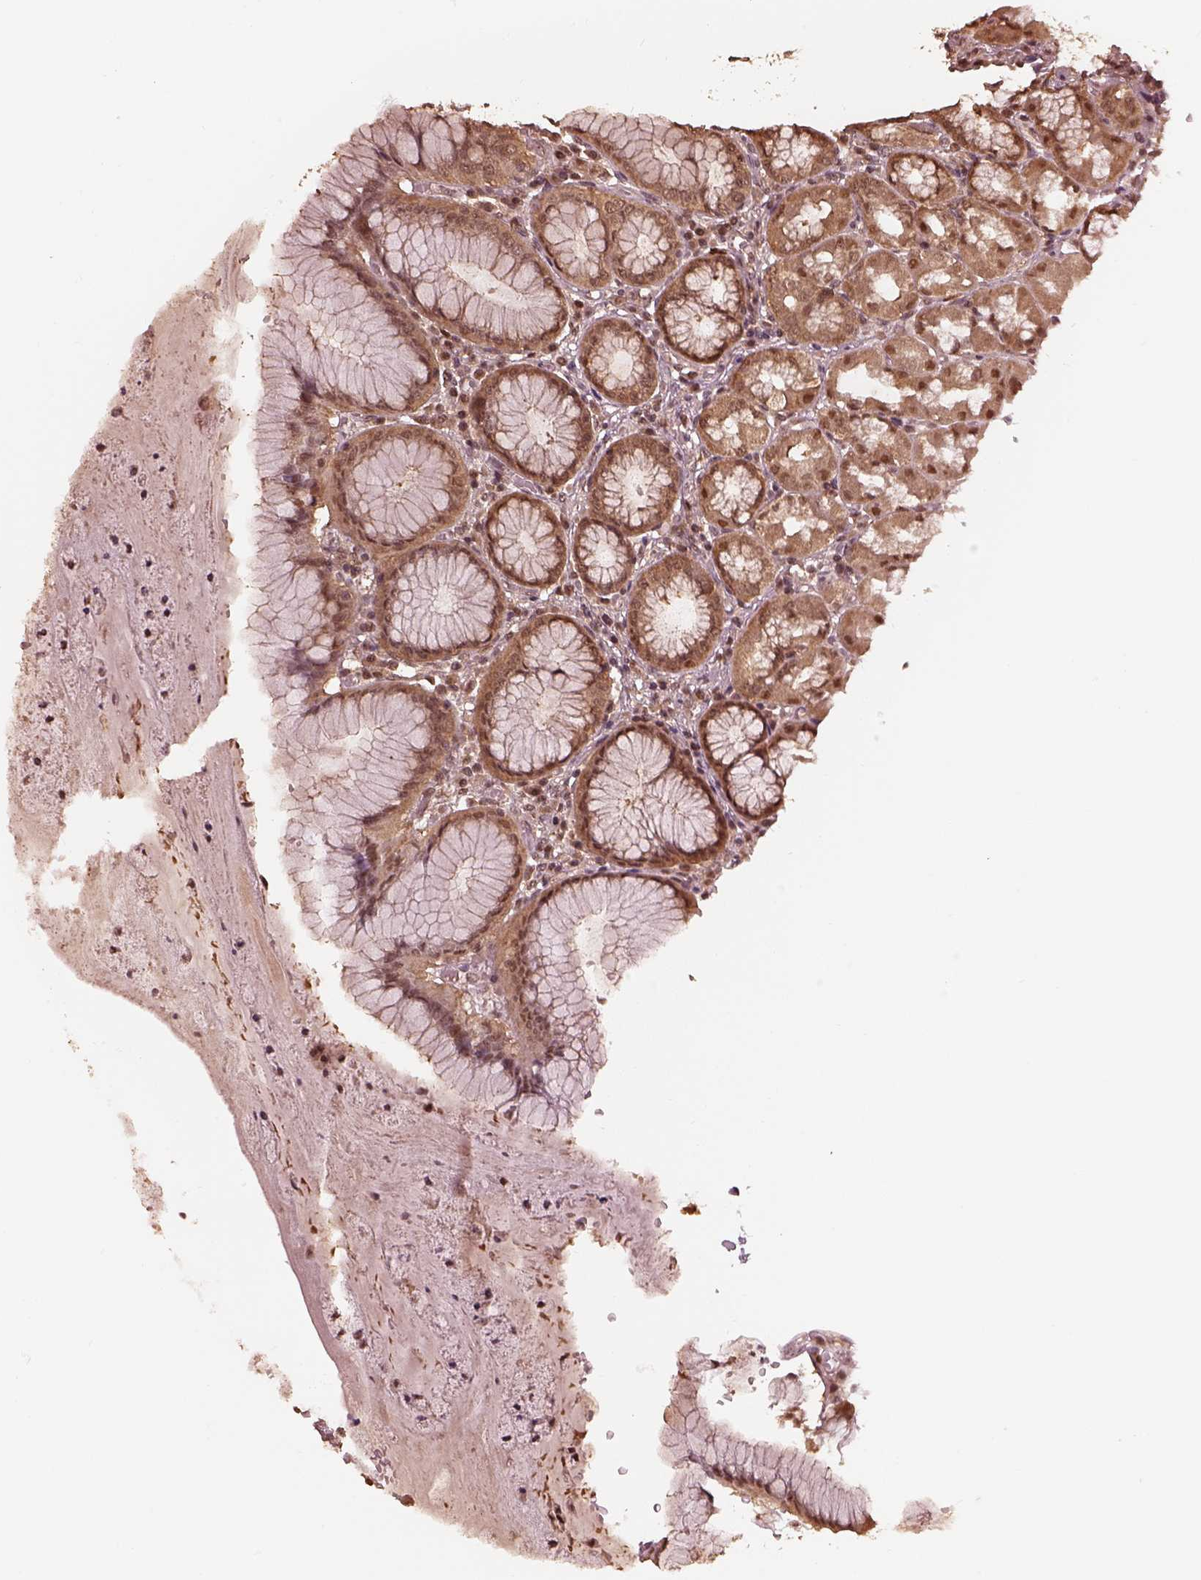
{"staining": {"intensity": "moderate", "quantity": ">75%", "location": "cytoplasmic/membranous,nuclear"}, "tissue": "stomach", "cell_type": "Glandular cells", "image_type": "normal", "snomed": [{"axis": "morphology", "description": "Normal tissue, NOS"}, {"axis": "topography", "description": "Stomach"}], "caption": "Human stomach stained with a brown dye reveals moderate cytoplasmic/membranous,nuclear positive staining in about >75% of glandular cells.", "gene": "PSMC5", "patient": {"sex": "male", "age": 55}}